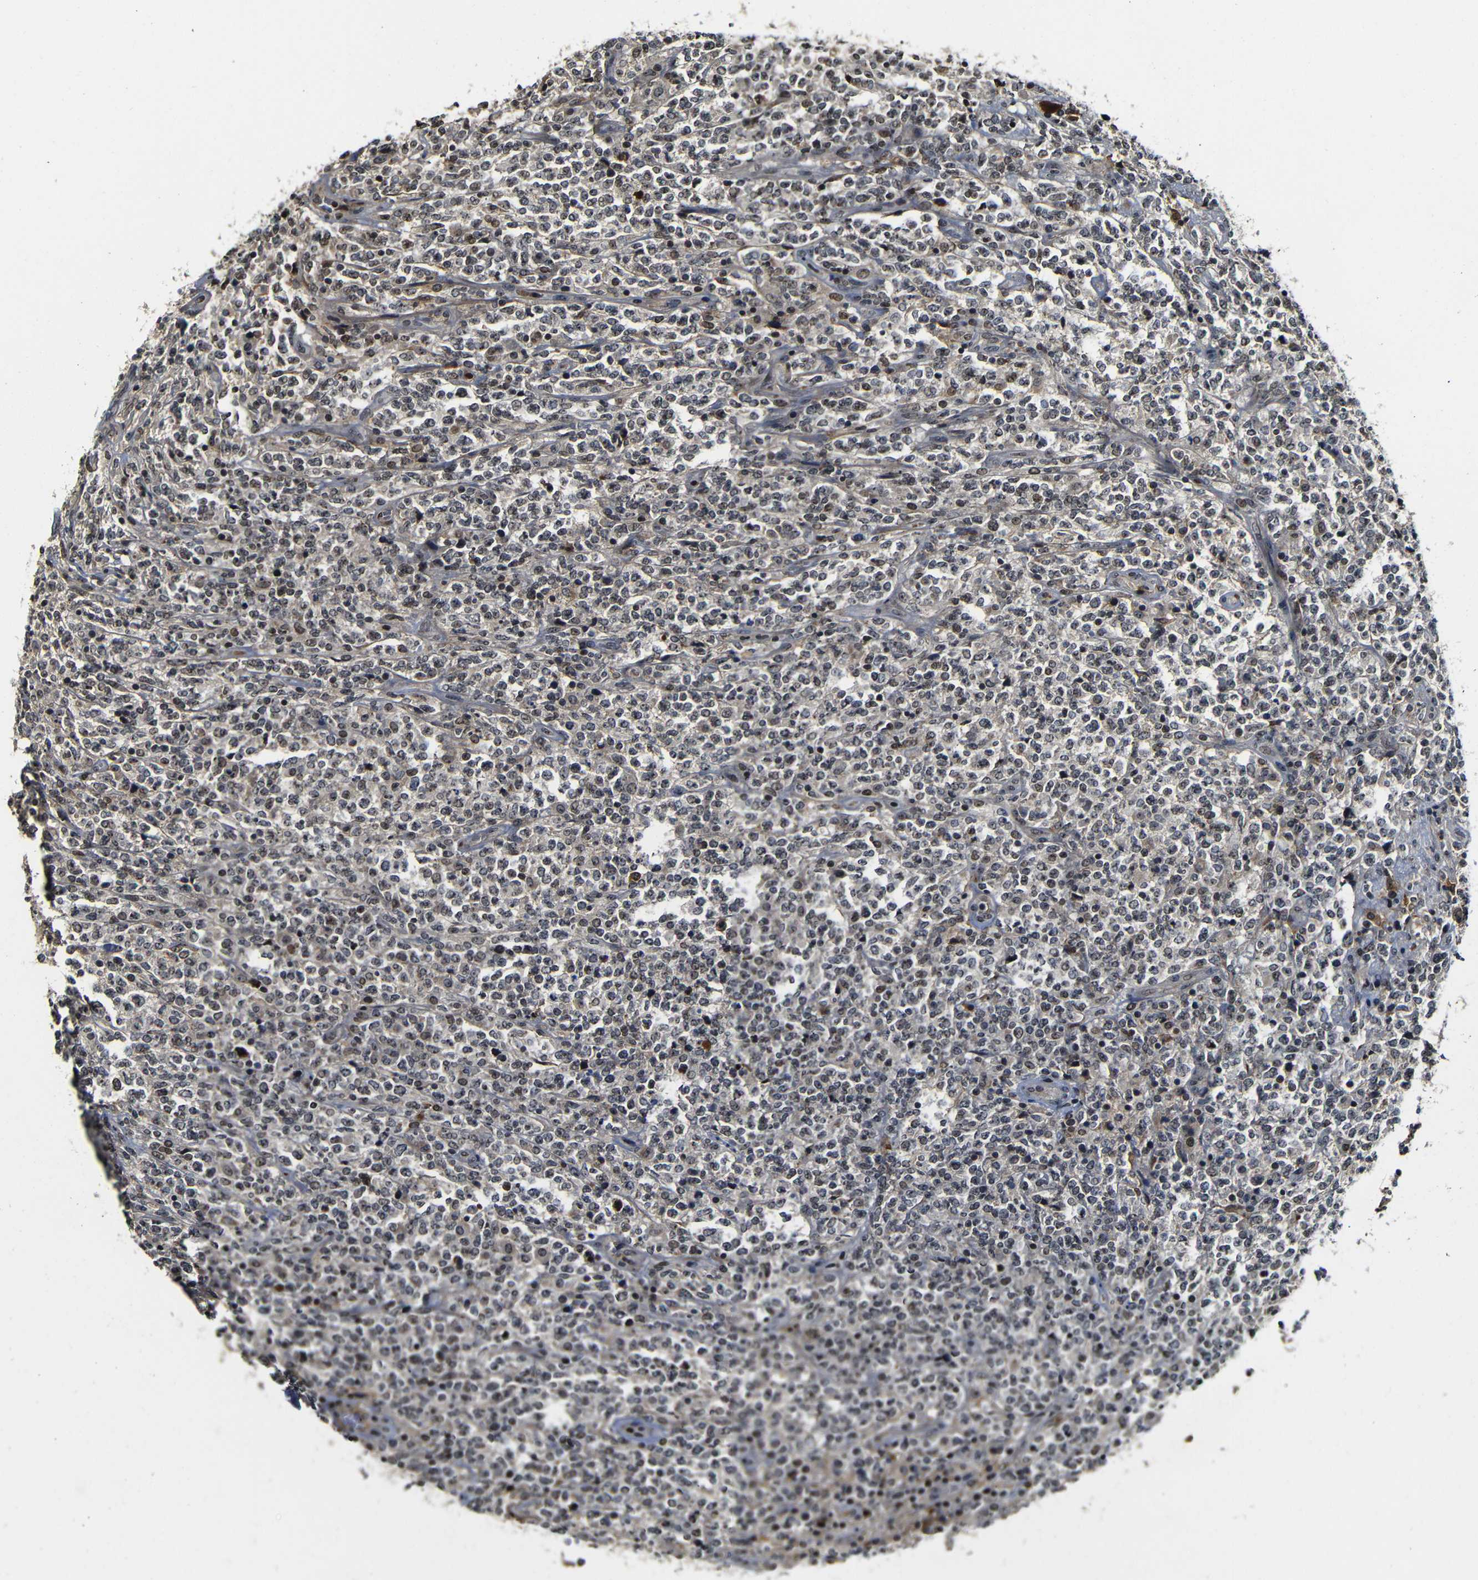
{"staining": {"intensity": "negative", "quantity": "none", "location": "none"}, "tissue": "lymphoma", "cell_type": "Tumor cells", "image_type": "cancer", "snomed": [{"axis": "morphology", "description": "Malignant lymphoma, non-Hodgkin's type, High grade"}, {"axis": "topography", "description": "Soft tissue"}], "caption": "High power microscopy micrograph of an IHC image of high-grade malignant lymphoma, non-Hodgkin's type, revealing no significant expression in tumor cells.", "gene": "MYC", "patient": {"sex": "male", "age": 18}}